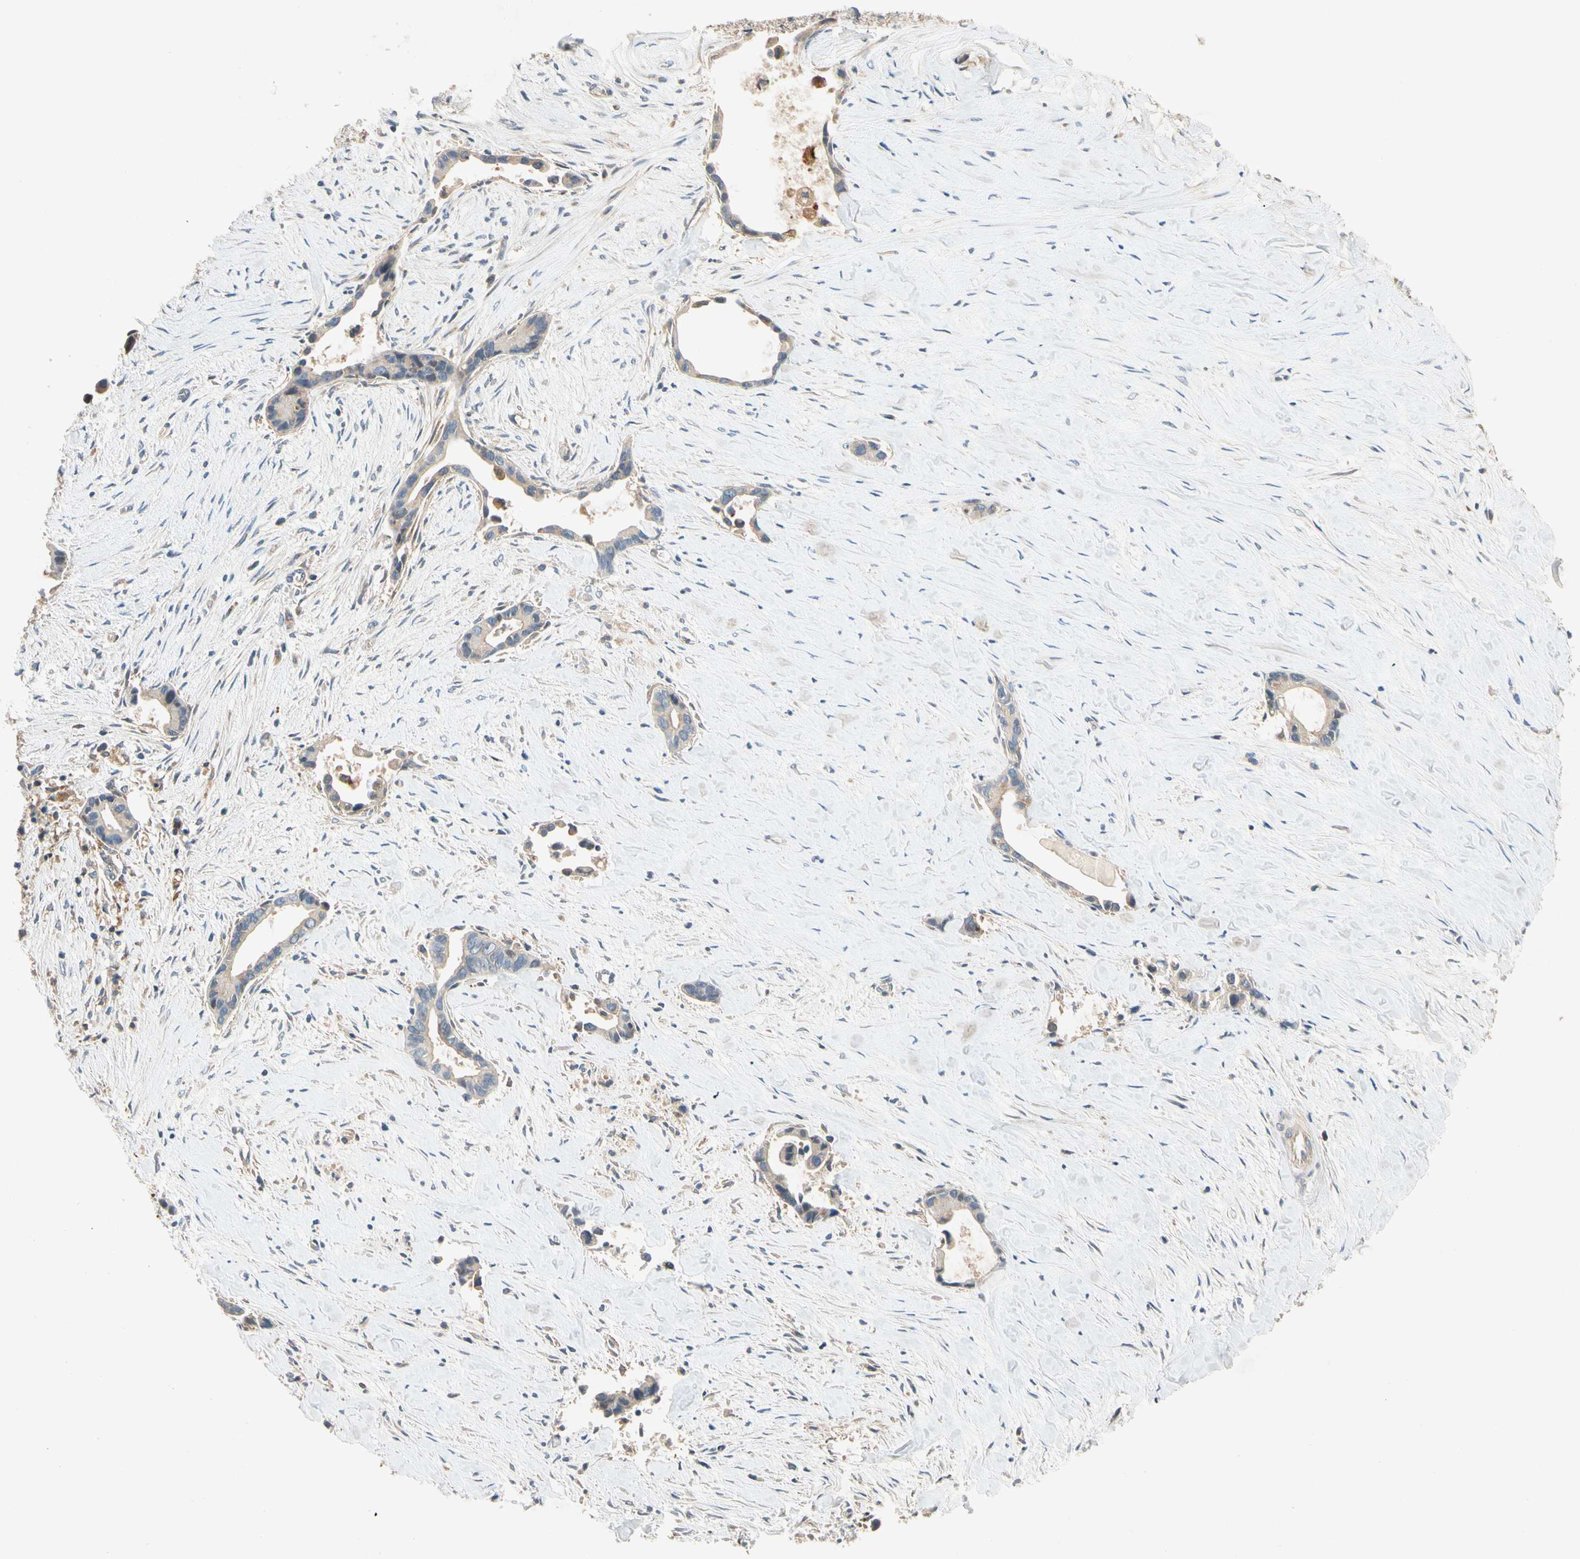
{"staining": {"intensity": "weak", "quantity": "<25%", "location": "cytoplasmic/membranous"}, "tissue": "liver cancer", "cell_type": "Tumor cells", "image_type": "cancer", "snomed": [{"axis": "morphology", "description": "Cholangiocarcinoma"}, {"axis": "topography", "description": "Liver"}], "caption": "High magnification brightfield microscopy of liver cancer (cholangiocarcinoma) stained with DAB (brown) and counterstained with hematoxylin (blue): tumor cells show no significant positivity.", "gene": "USP46", "patient": {"sex": "female", "age": 55}}